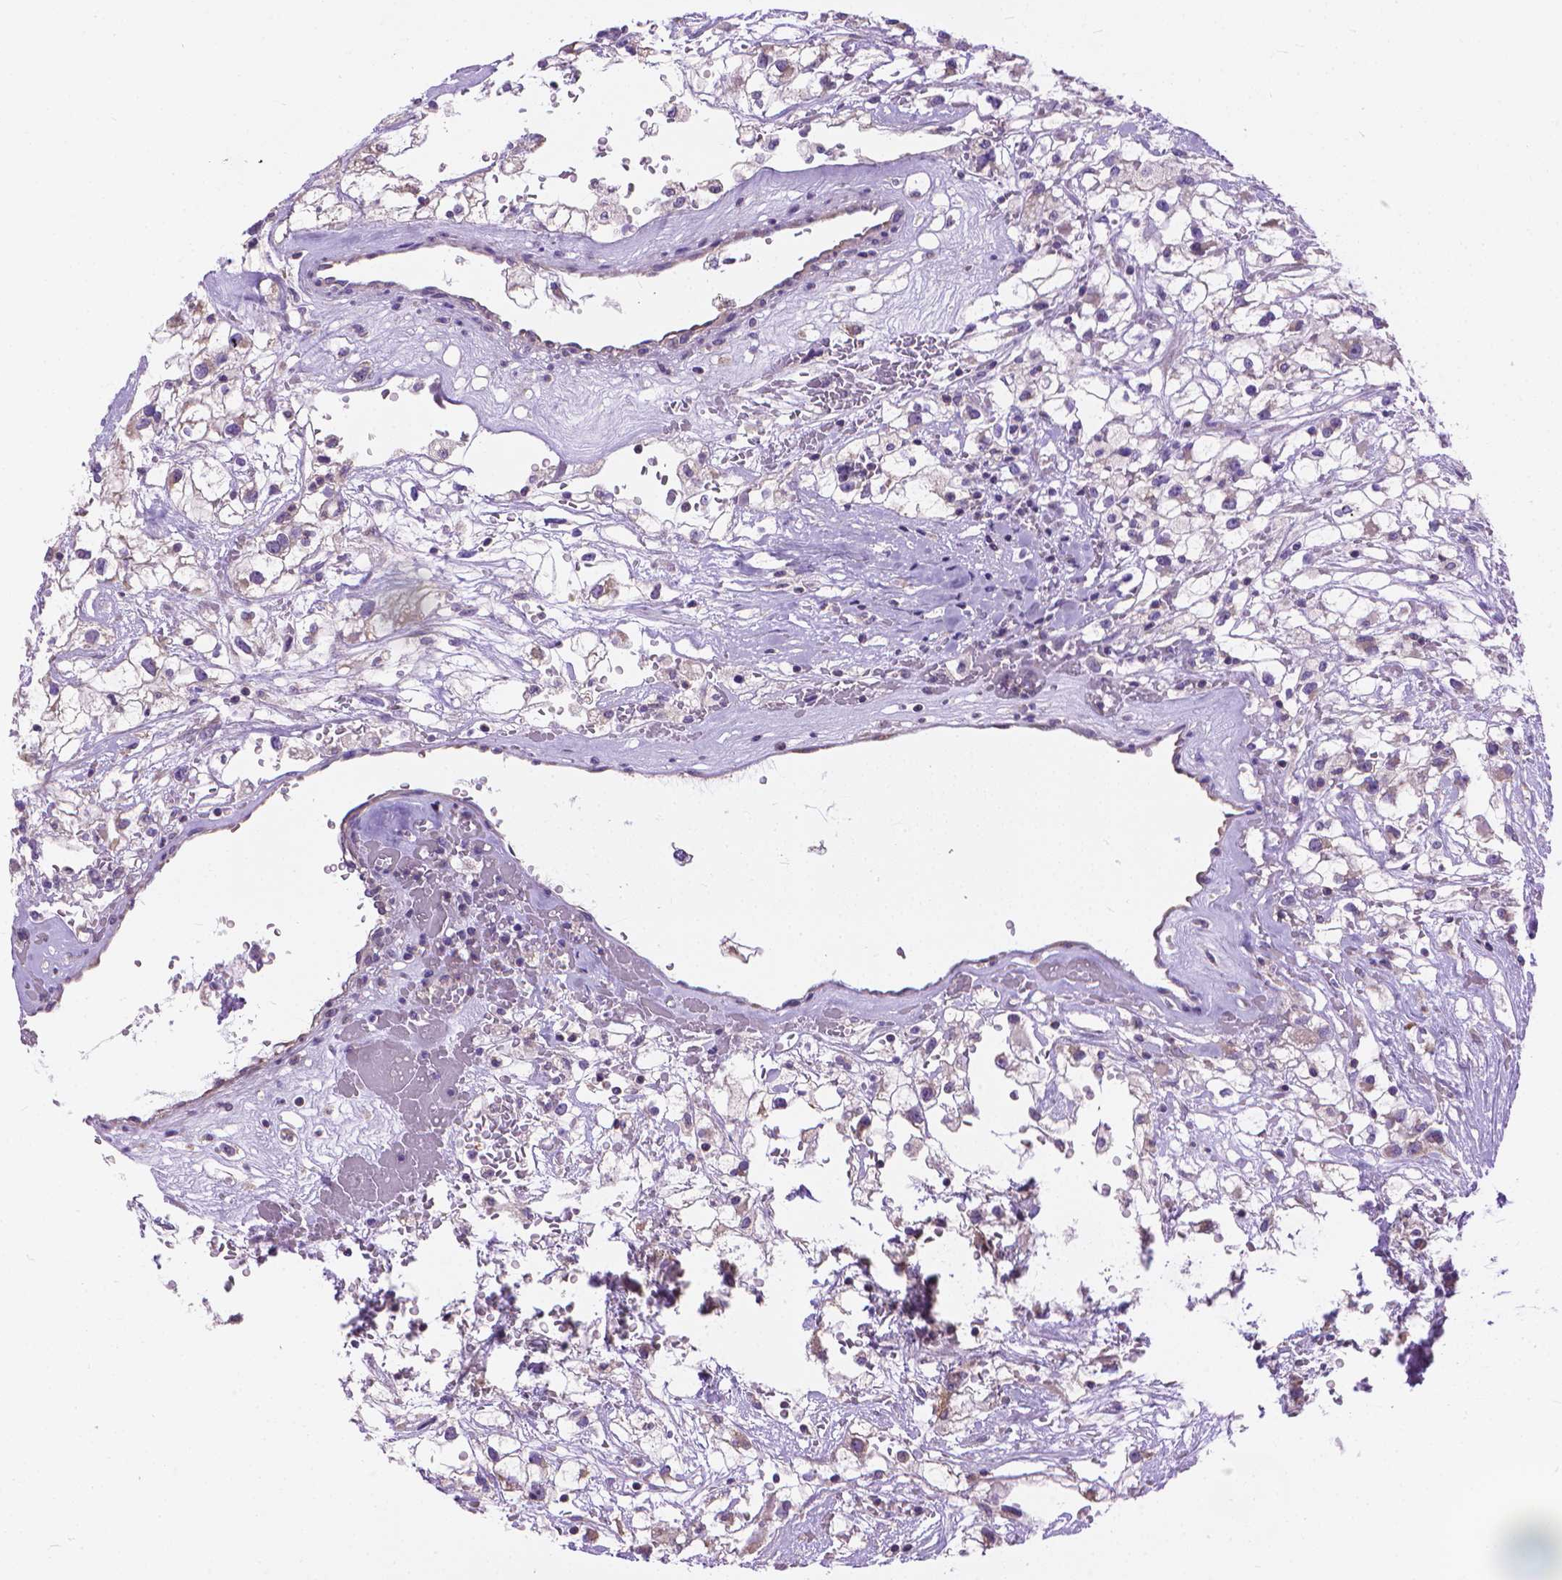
{"staining": {"intensity": "weak", "quantity": "<25%", "location": "cytoplasmic/membranous"}, "tissue": "renal cancer", "cell_type": "Tumor cells", "image_type": "cancer", "snomed": [{"axis": "morphology", "description": "Adenocarcinoma, NOS"}, {"axis": "topography", "description": "Kidney"}], "caption": "There is no significant expression in tumor cells of adenocarcinoma (renal).", "gene": "SYN1", "patient": {"sex": "male", "age": 59}}